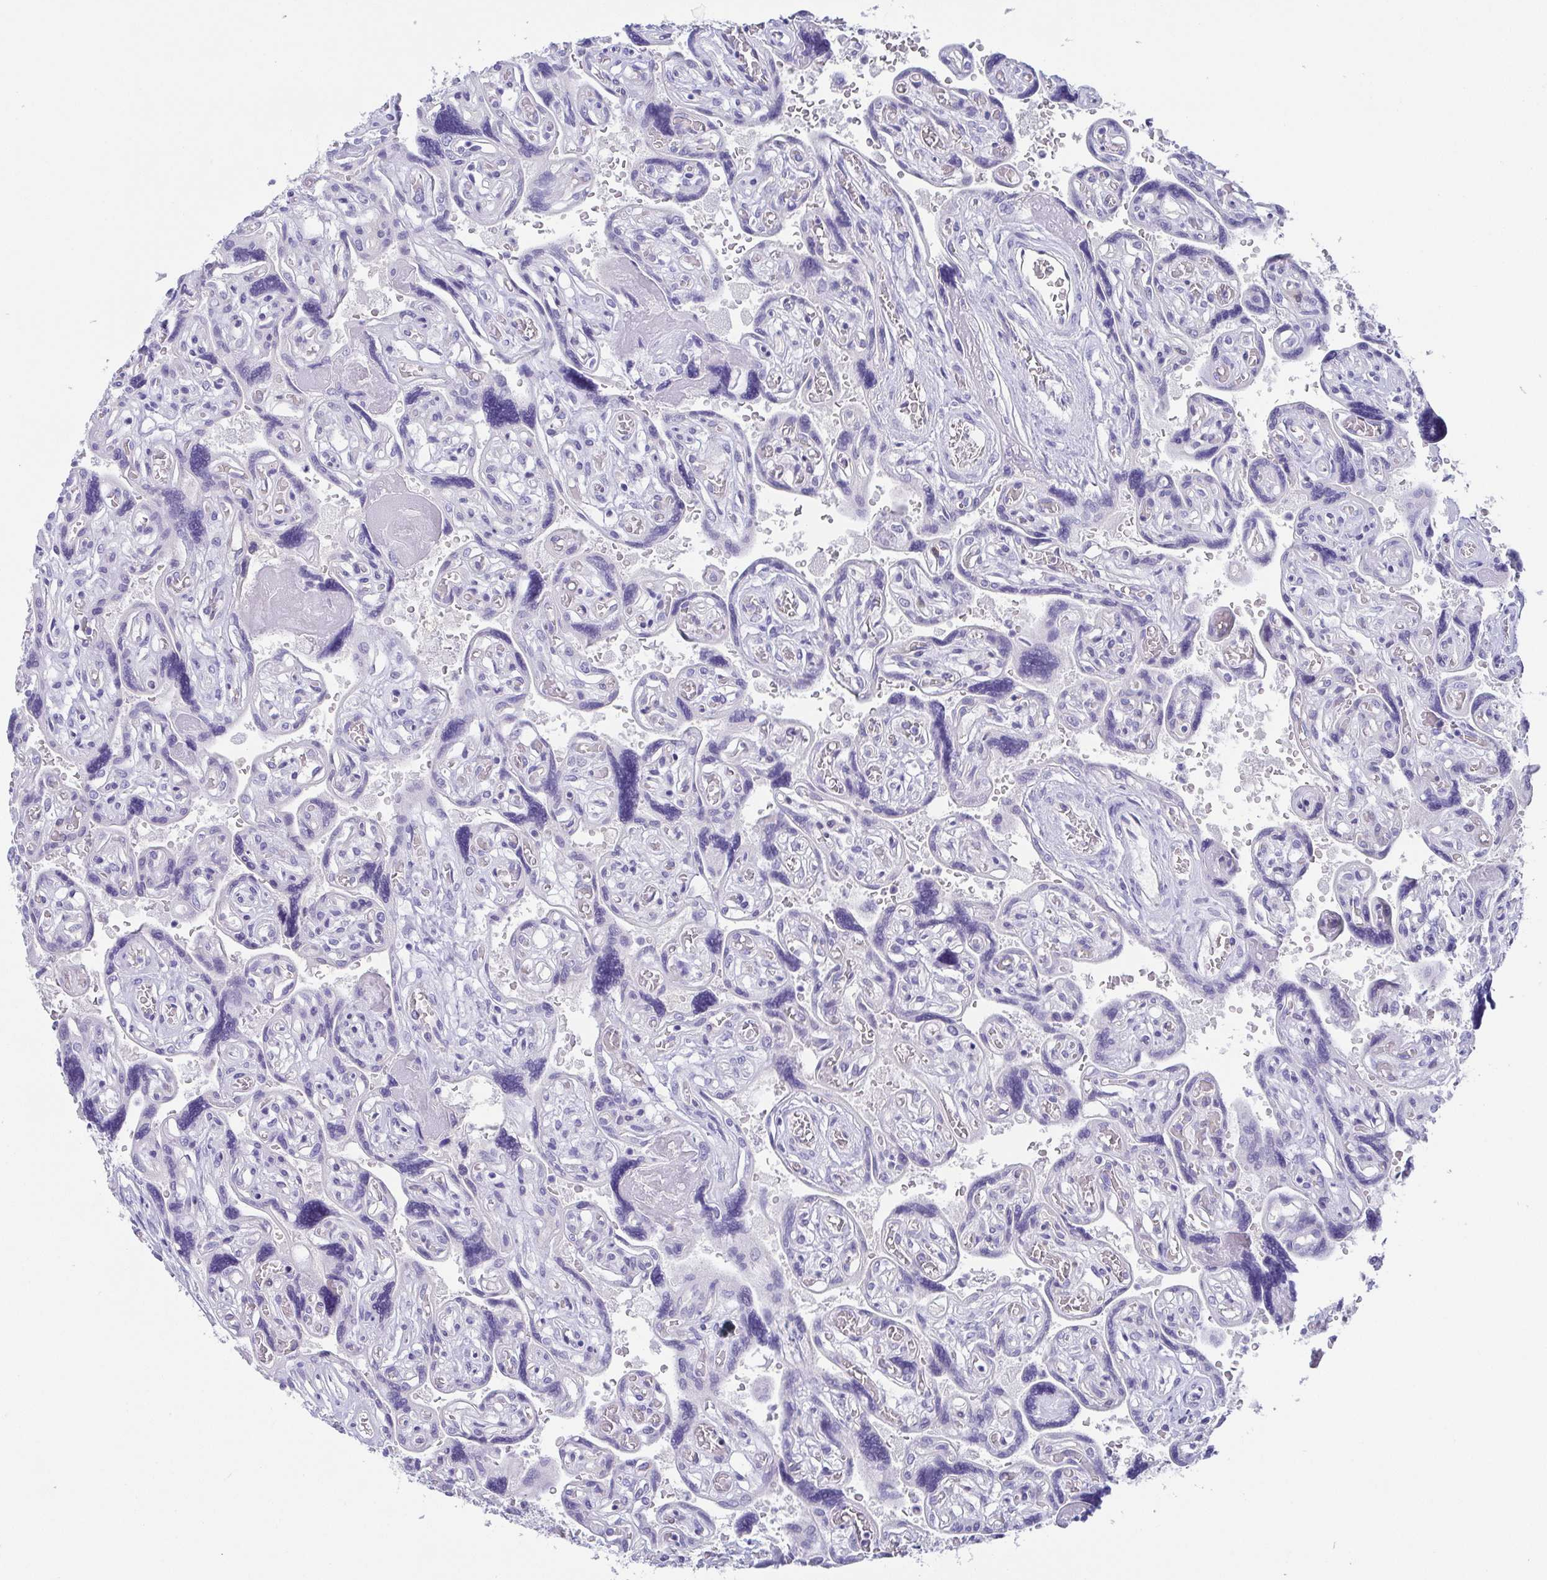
{"staining": {"intensity": "negative", "quantity": "none", "location": "none"}, "tissue": "placenta", "cell_type": "Decidual cells", "image_type": "normal", "snomed": [{"axis": "morphology", "description": "Normal tissue, NOS"}, {"axis": "topography", "description": "Placenta"}], "caption": "IHC image of unremarkable placenta: placenta stained with DAB (3,3'-diaminobenzidine) demonstrates no significant protein expression in decidual cells.", "gene": "SCGN", "patient": {"sex": "female", "age": 32}}